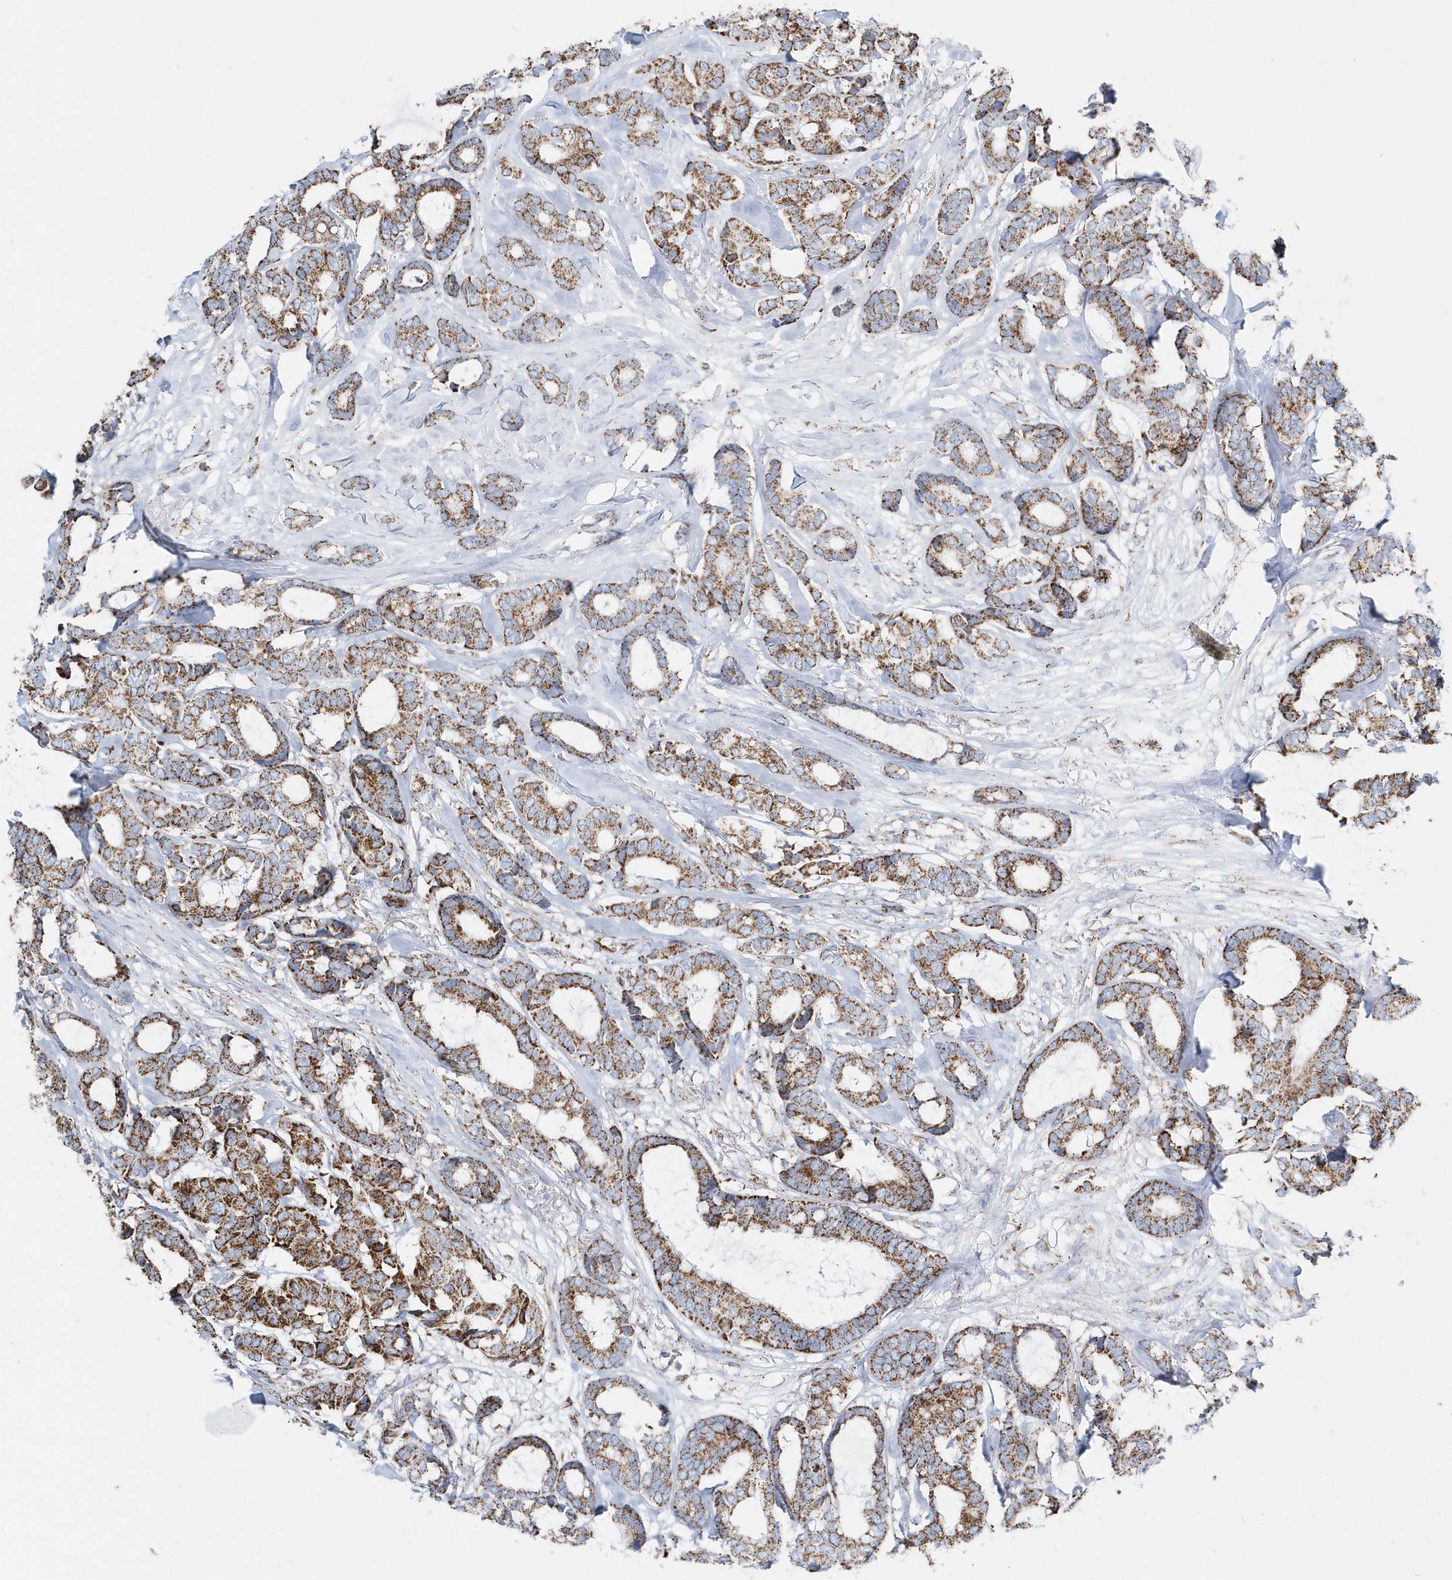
{"staining": {"intensity": "moderate", "quantity": ">75%", "location": "cytoplasmic/membranous"}, "tissue": "breast cancer", "cell_type": "Tumor cells", "image_type": "cancer", "snomed": [{"axis": "morphology", "description": "Duct carcinoma"}, {"axis": "topography", "description": "Breast"}], "caption": "Moderate cytoplasmic/membranous protein staining is identified in about >75% of tumor cells in breast invasive ductal carcinoma. (DAB (3,3'-diaminobenzidine) = brown stain, brightfield microscopy at high magnification).", "gene": "TMCO6", "patient": {"sex": "female", "age": 87}}